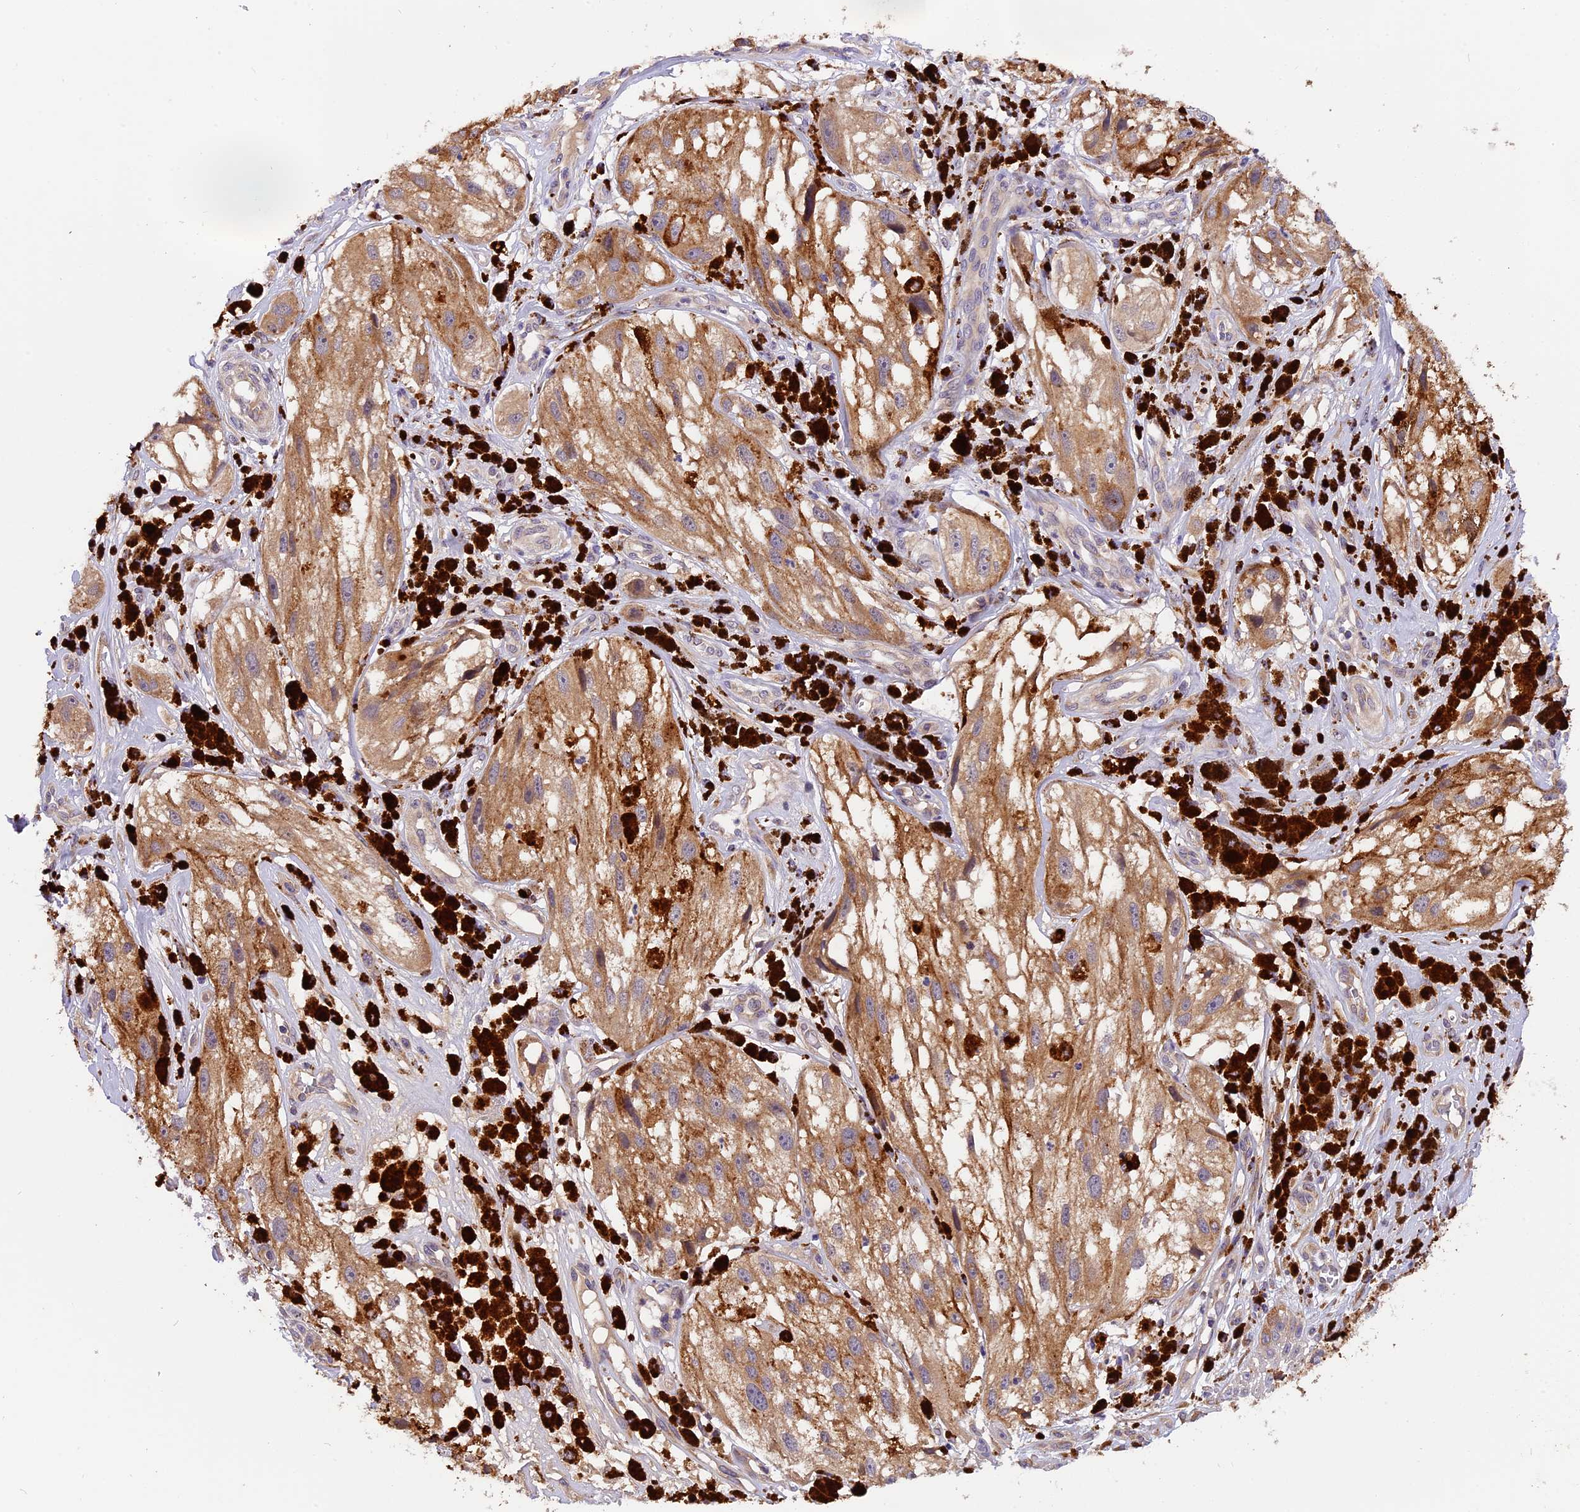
{"staining": {"intensity": "moderate", "quantity": ">75%", "location": "cytoplasmic/membranous"}, "tissue": "melanoma", "cell_type": "Tumor cells", "image_type": "cancer", "snomed": [{"axis": "morphology", "description": "Malignant melanoma, NOS"}, {"axis": "topography", "description": "Skin"}], "caption": "About >75% of tumor cells in human malignant melanoma demonstrate moderate cytoplasmic/membranous protein expression as visualized by brown immunohistochemical staining.", "gene": "COPE", "patient": {"sex": "male", "age": 88}}